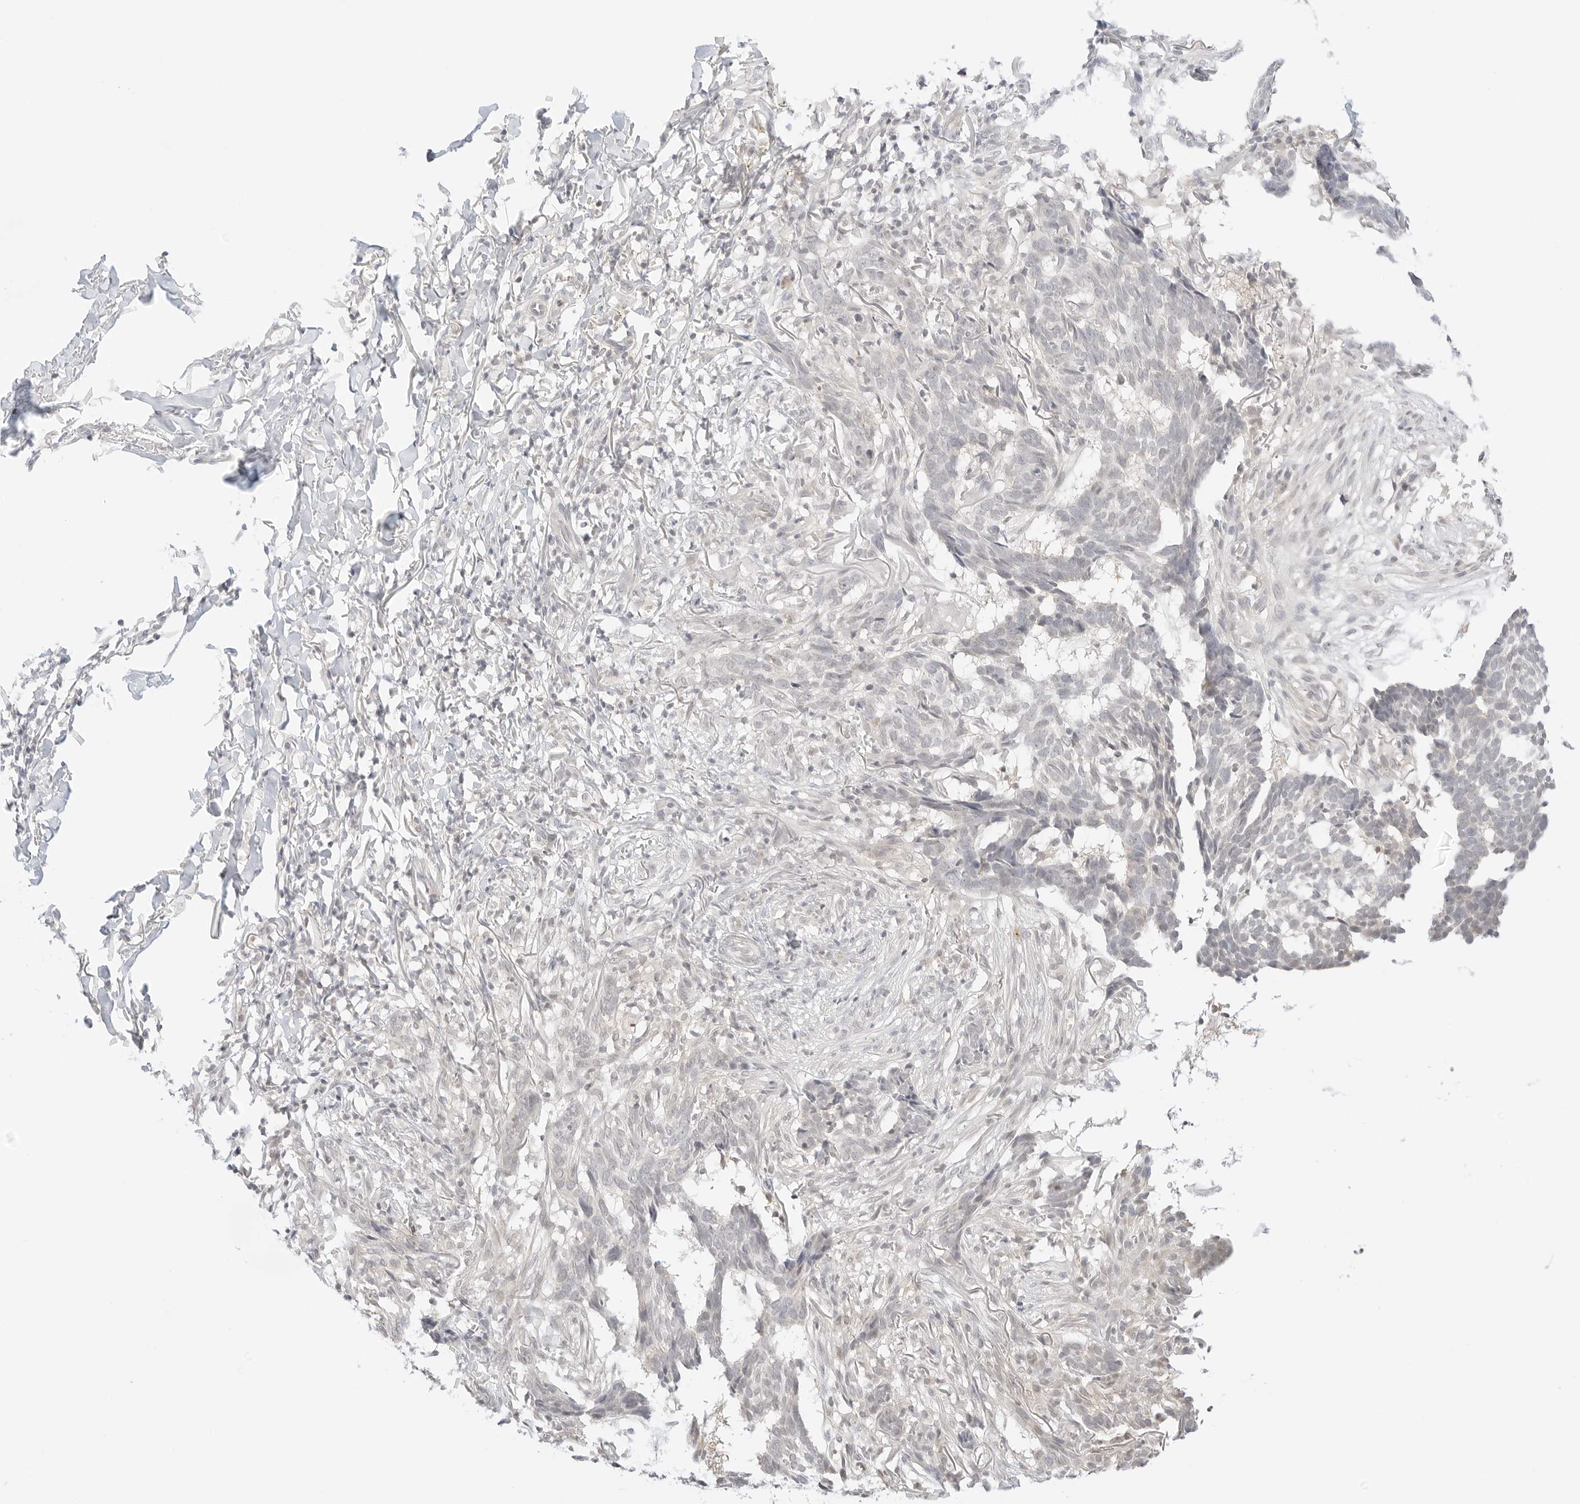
{"staining": {"intensity": "weak", "quantity": "25%-75%", "location": "cytoplasmic/membranous"}, "tissue": "skin cancer", "cell_type": "Tumor cells", "image_type": "cancer", "snomed": [{"axis": "morphology", "description": "Basal cell carcinoma"}, {"axis": "topography", "description": "Skin"}], "caption": "Protein staining of skin cancer (basal cell carcinoma) tissue demonstrates weak cytoplasmic/membranous positivity in about 25%-75% of tumor cells. The protein of interest is shown in brown color, while the nuclei are stained blue.", "gene": "GNAS", "patient": {"sex": "male", "age": 85}}